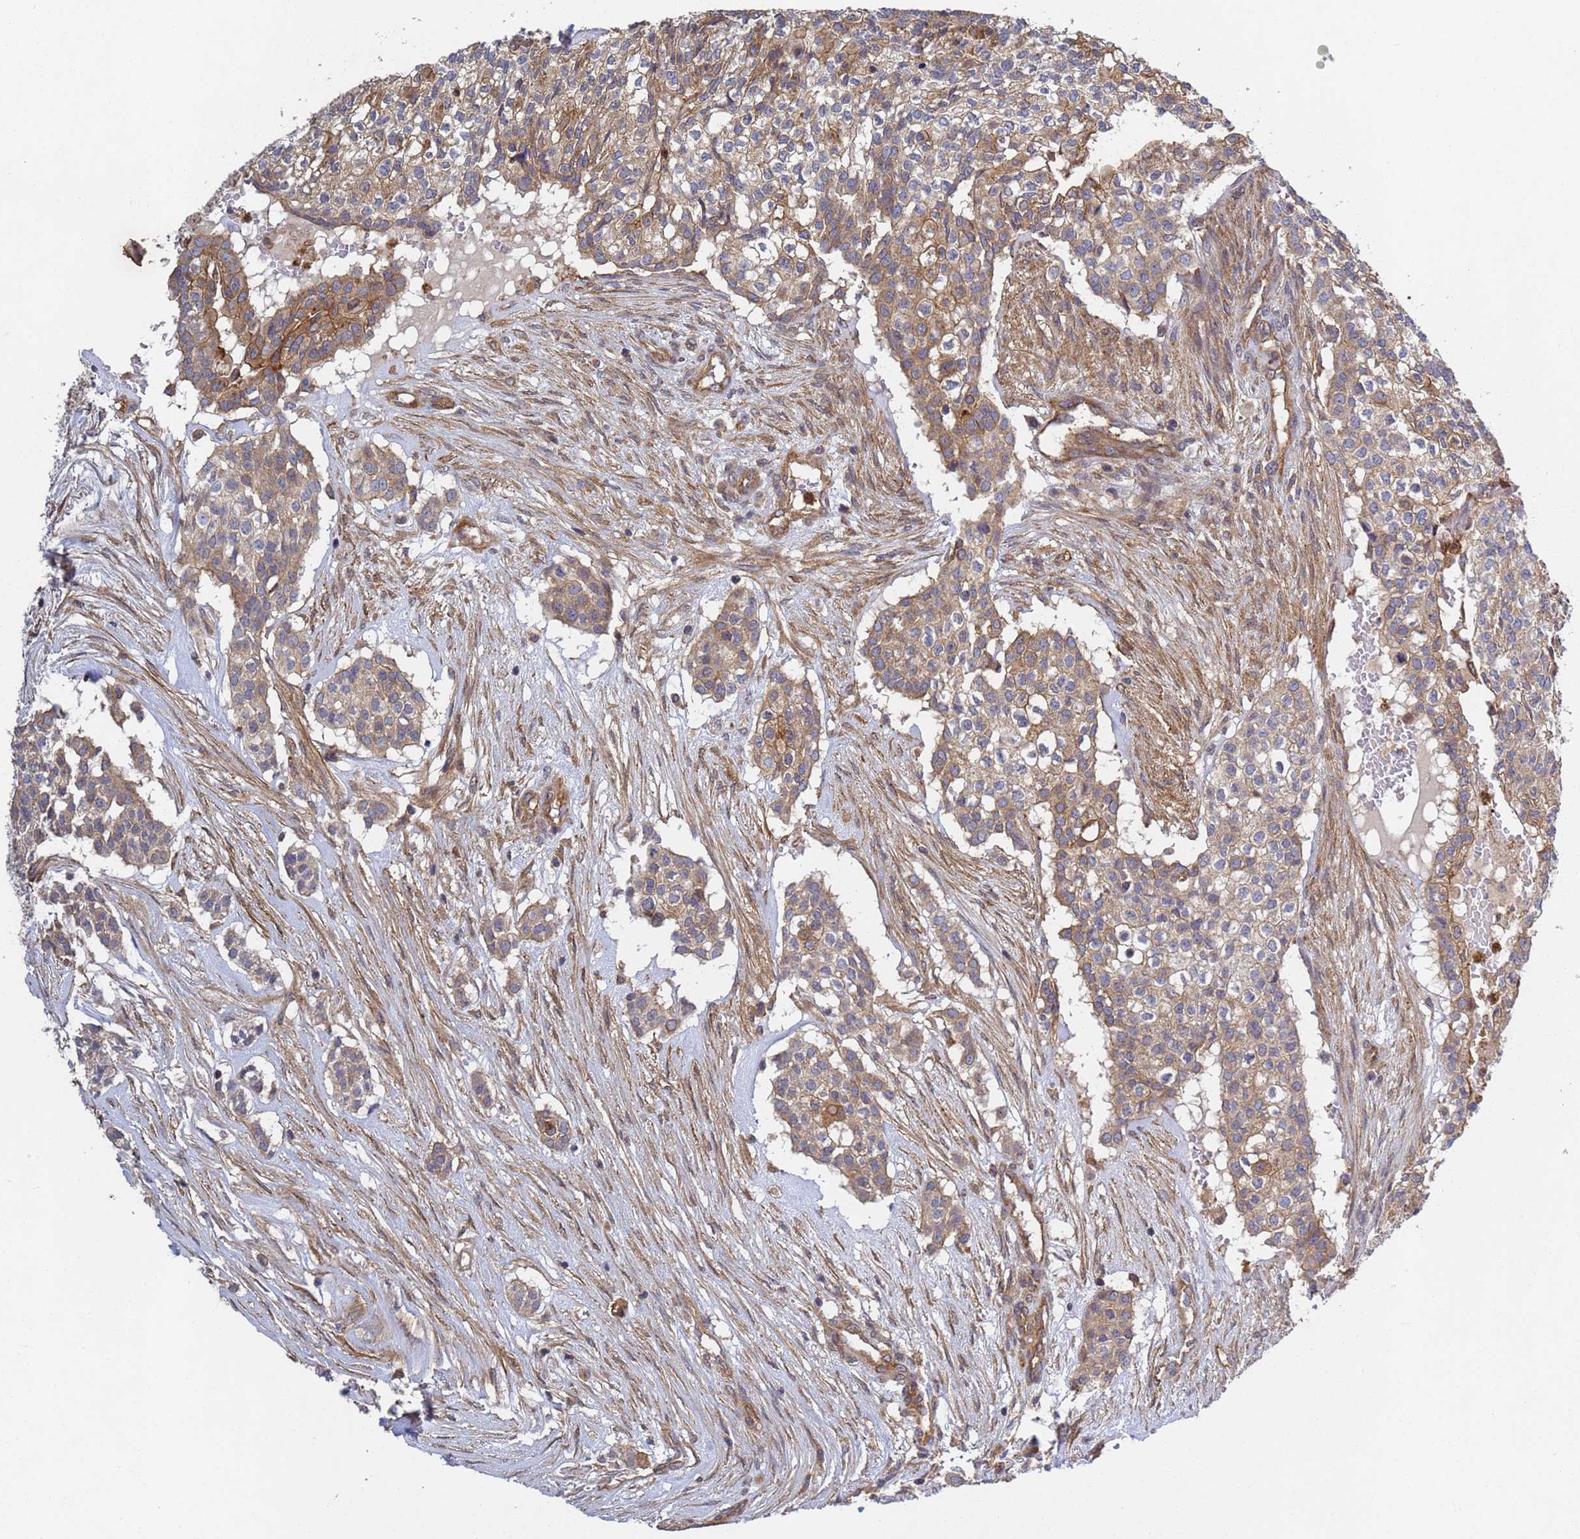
{"staining": {"intensity": "moderate", "quantity": "25%-75%", "location": "cytoplasmic/membranous"}, "tissue": "head and neck cancer", "cell_type": "Tumor cells", "image_type": "cancer", "snomed": [{"axis": "morphology", "description": "Adenocarcinoma, NOS"}, {"axis": "topography", "description": "Head-Neck"}], "caption": "Head and neck cancer (adenocarcinoma) stained with a brown dye displays moderate cytoplasmic/membranous positive staining in approximately 25%-75% of tumor cells.", "gene": "C8orf34", "patient": {"sex": "male", "age": 81}}